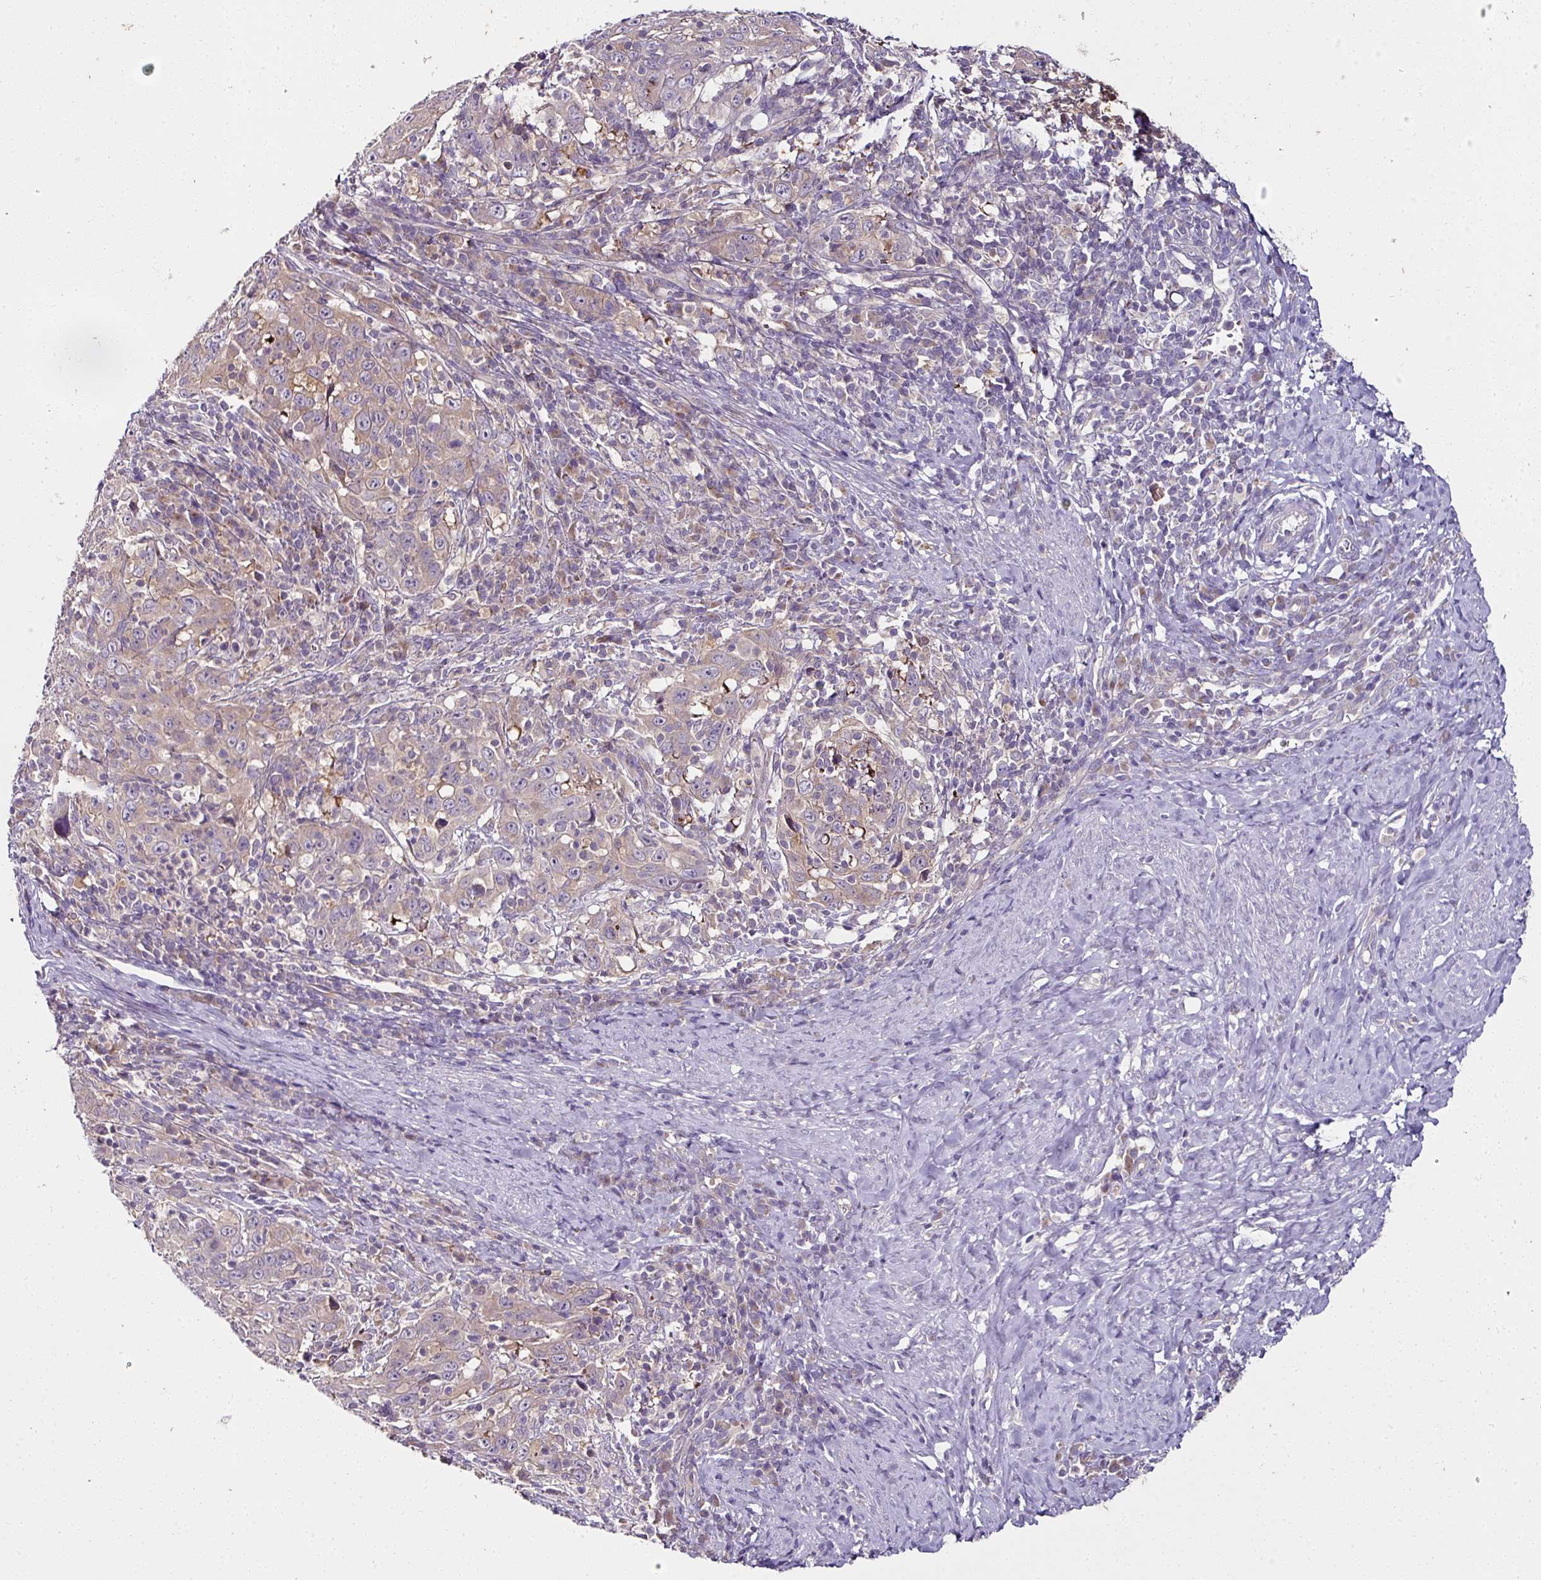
{"staining": {"intensity": "weak", "quantity": "<25%", "location": "cytoplasmic/membranous"}, "tissue": "cervical cancer", "cell_type": "Tumor cells", "image_type": "cancer", "snomed": [{"axis": "morphology", "description": "Squamous cell carcinoma, NOS"}, {"axis": "topography", "description": "Cervix"}], "caption": "Immunohistochemical staining of human cervical cancer (squamous cell carcinoma) displays no significant positivity in tumor cells. Nuclei are stained in blue.", "gene": "SKIC2", "patient": {"sex": "female", "age": 46}}